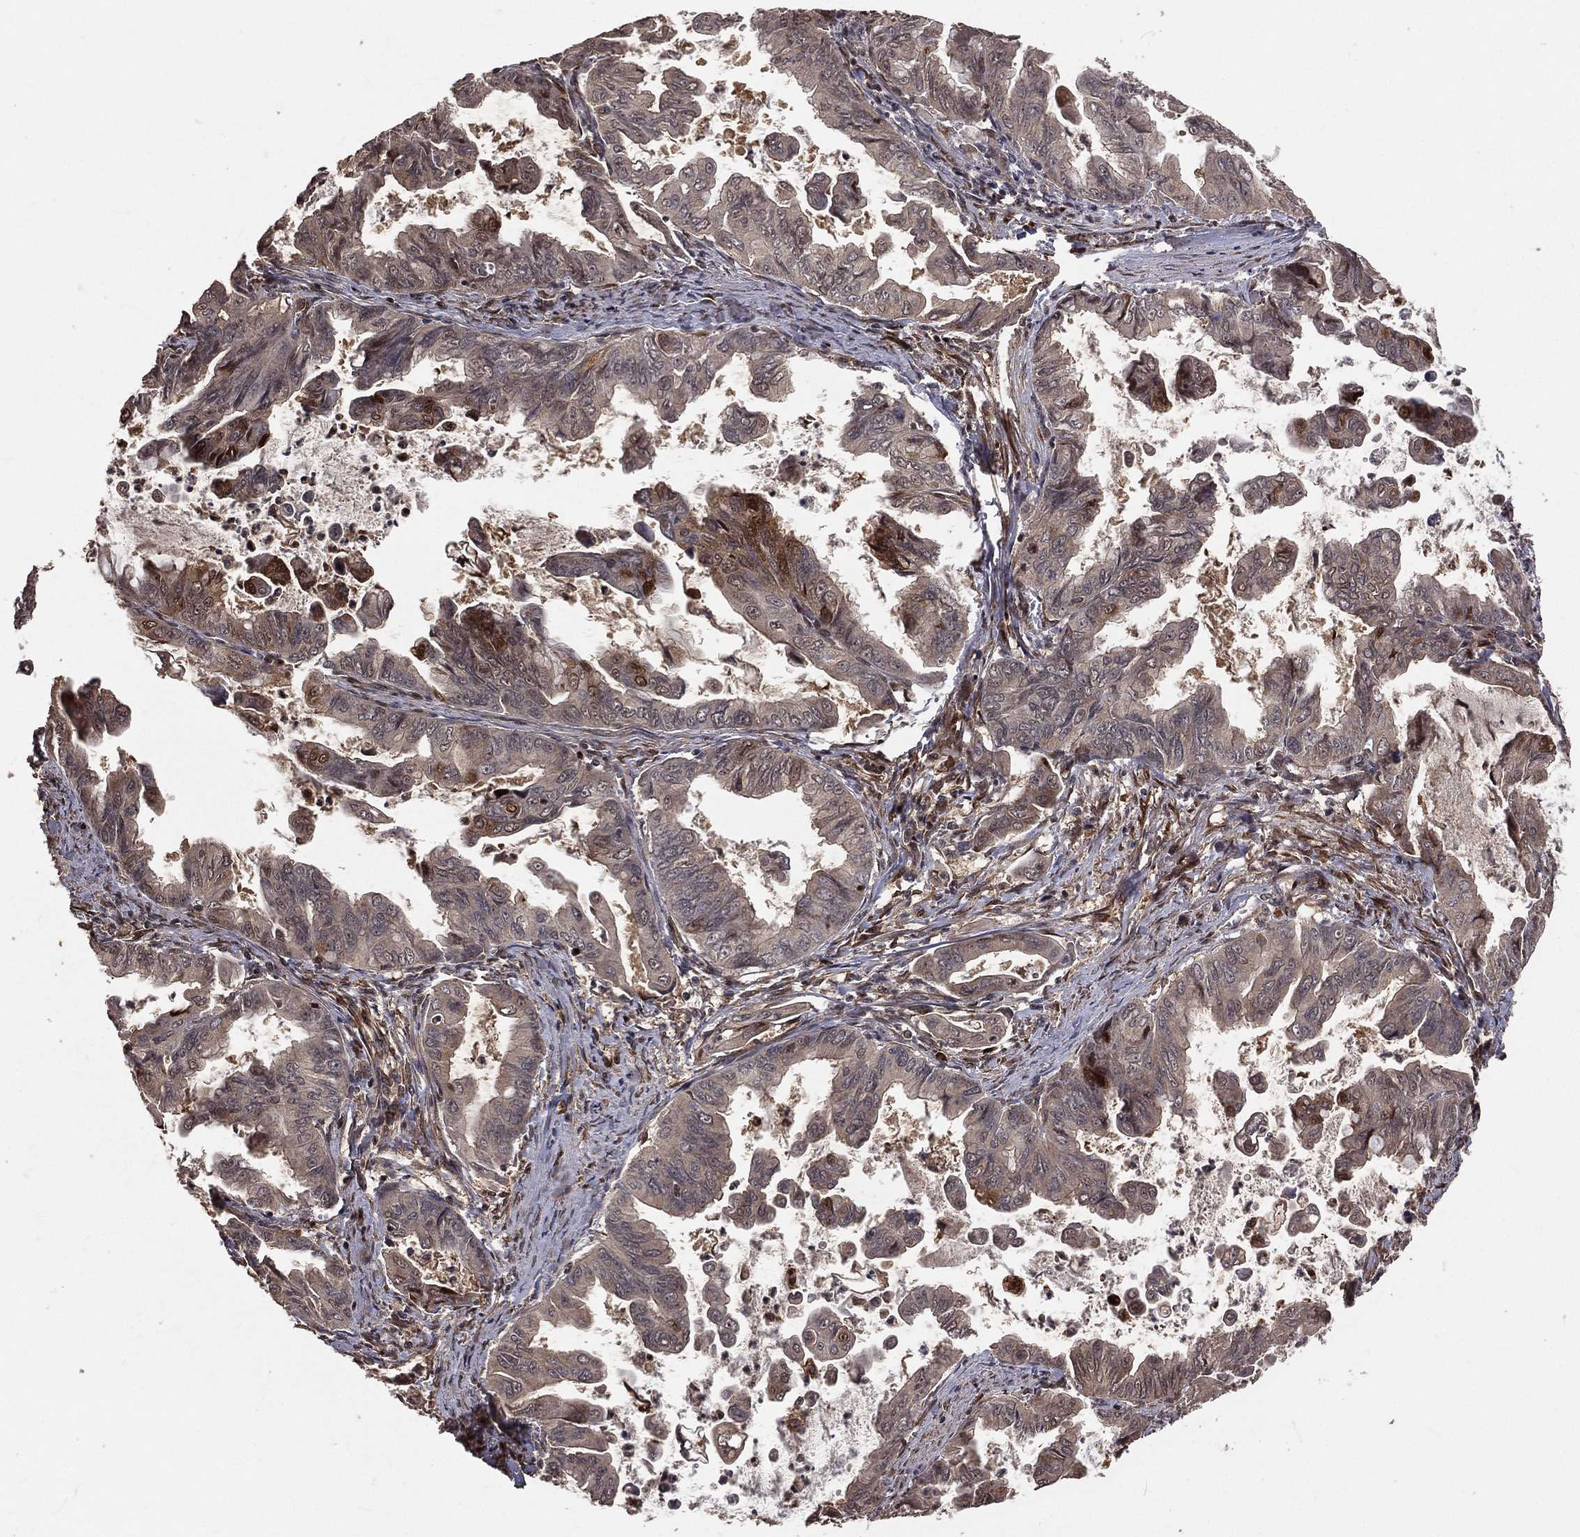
{"staining": {"intensity": "weak", "quantity": "<25%", "location": "cytoplasmic/membranous"}, "tissue": "stomach cancer", "cell_type": "Tumor cells", "image_type": "cancer", "snomed": [{"axis": "morphology", "description": "Adenocarcinoma, NOS"}, {"axis": "topography", "description": "Stomach, upper"}], "caption": "Immunohistochemical staining of stomach cancer (adenocarcinoma) exhibits no significant positivity in tumor cells.", "gene": "MAPK1", "patient": {"sex": "male", "age": 80}}